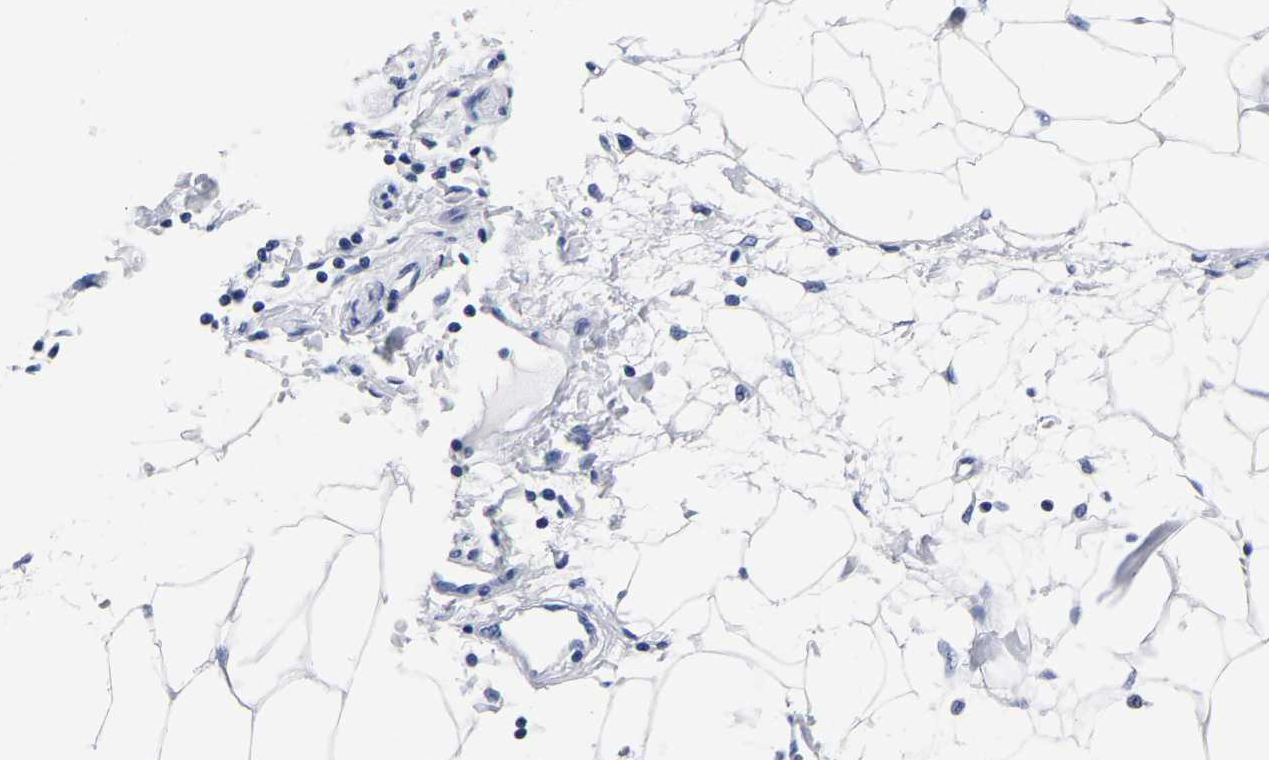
{"staining": {"intensity": "negative", "quantity": "none", "location": "none"}, "tissue": "adipose tissue", "cell_type": "Adipocytes", "image_type": "normal", "snomed": [{"axis": "morphology", "description": "Normal tissue, NOS"}, {"axis": "morphology", "description": "Adenocarcinoma, NOS"}, {"axis": "topography", "description": "Colon"}, {"axis": "topography", "description": "Peripheral nerve tissue"}], "caption": "Immunohistochemistry (IHC) of benign human adipose tissue exhibits no staining in adipocytes.", "gene": "IMPG2", "patient": {"sex": "male", "age": 14}}